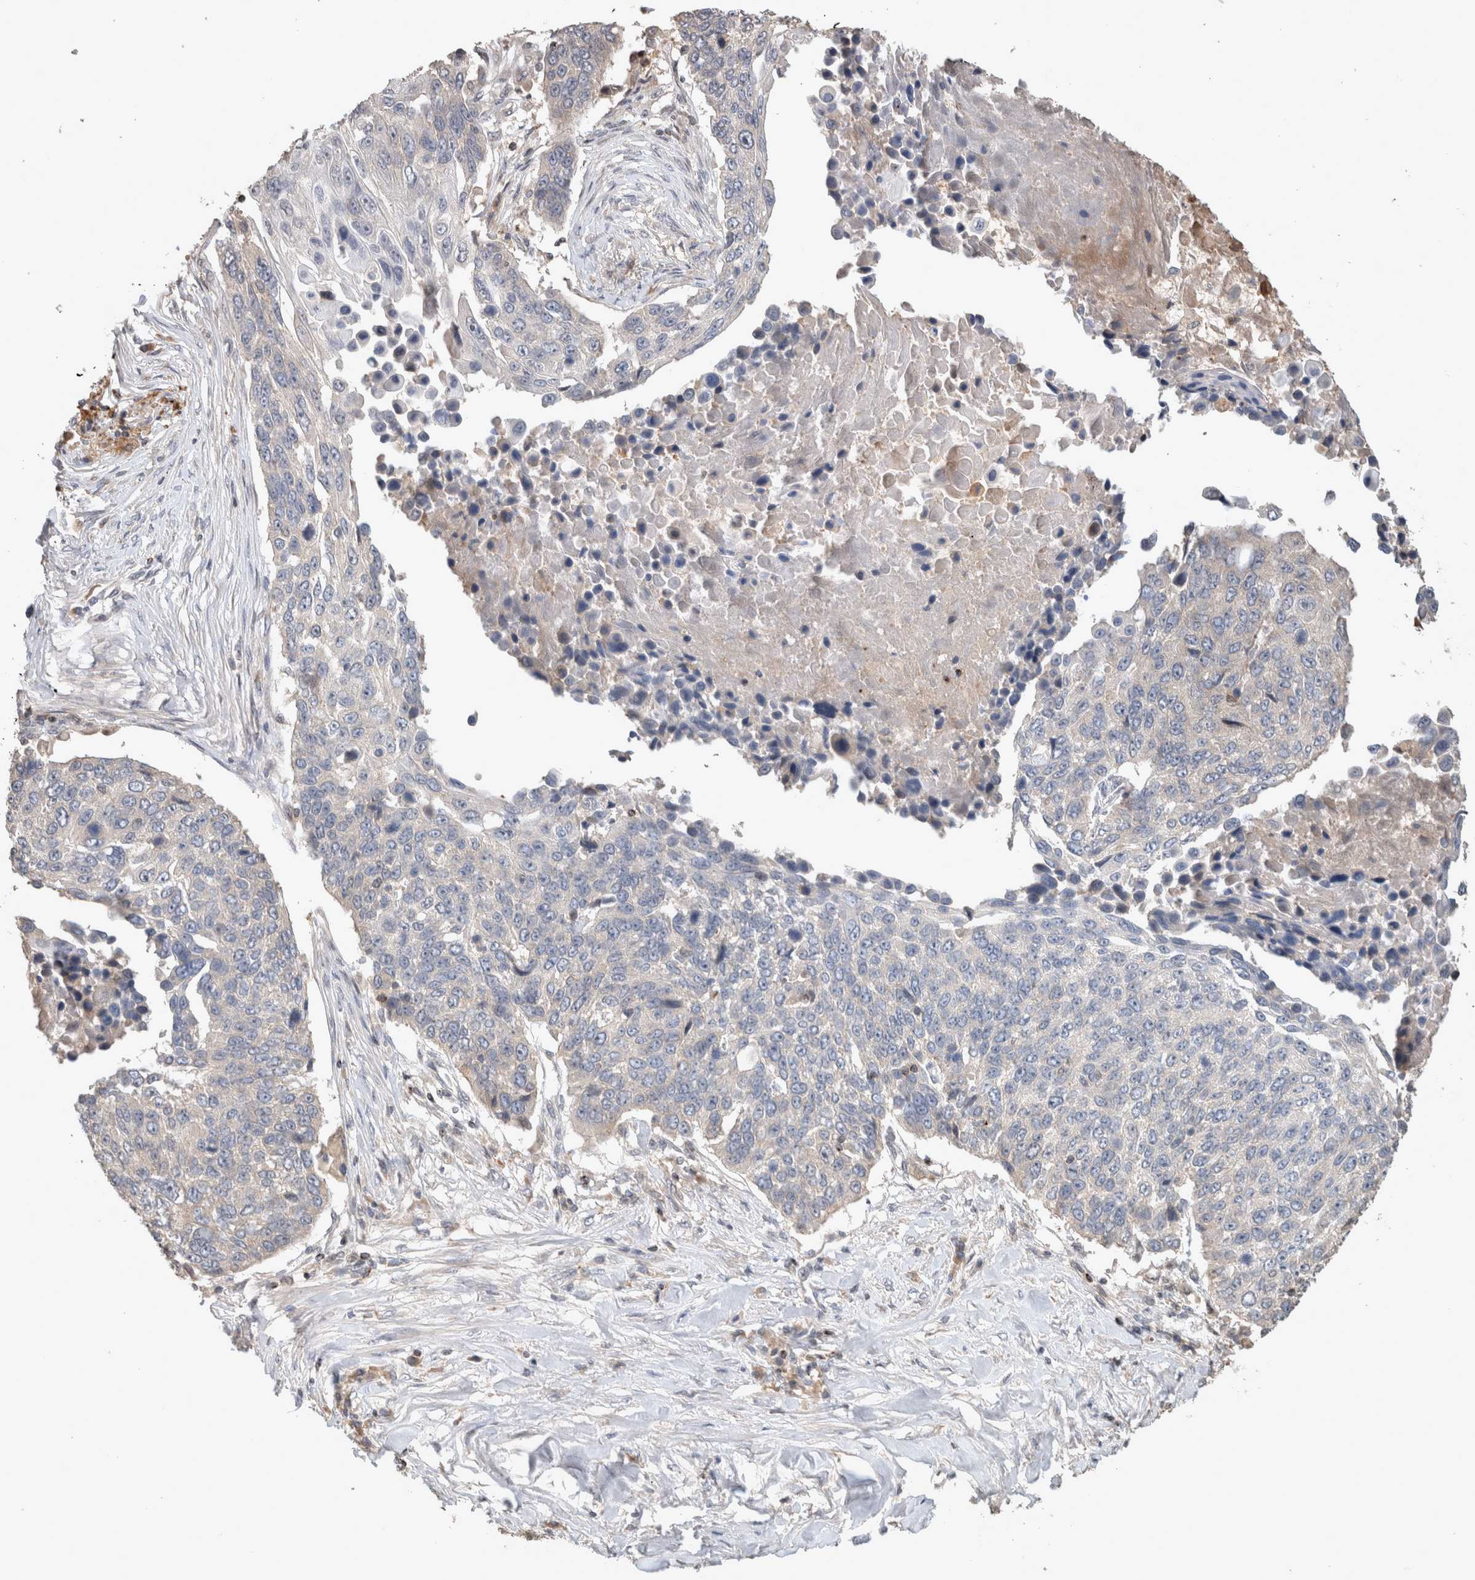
{"staining": {"intensity": "negative", "quantity": "none", "location": "none"}, "tissue": "lung cancer", "cell_type": "Tumor cells", "image_type": "cancer", "snomed": [{"axis": "morphology", "description": "Squamous cell carcinoma, NOS"}, {"axis": "topography", "description": "Lung"}], "caption": "Human lung cancer (squamous cell carcinoma) stained for a protein using IHC shows no positivity in tumor cells.", "gene": "SERAC1", "patient": {"sex": "male", "age": 66}}